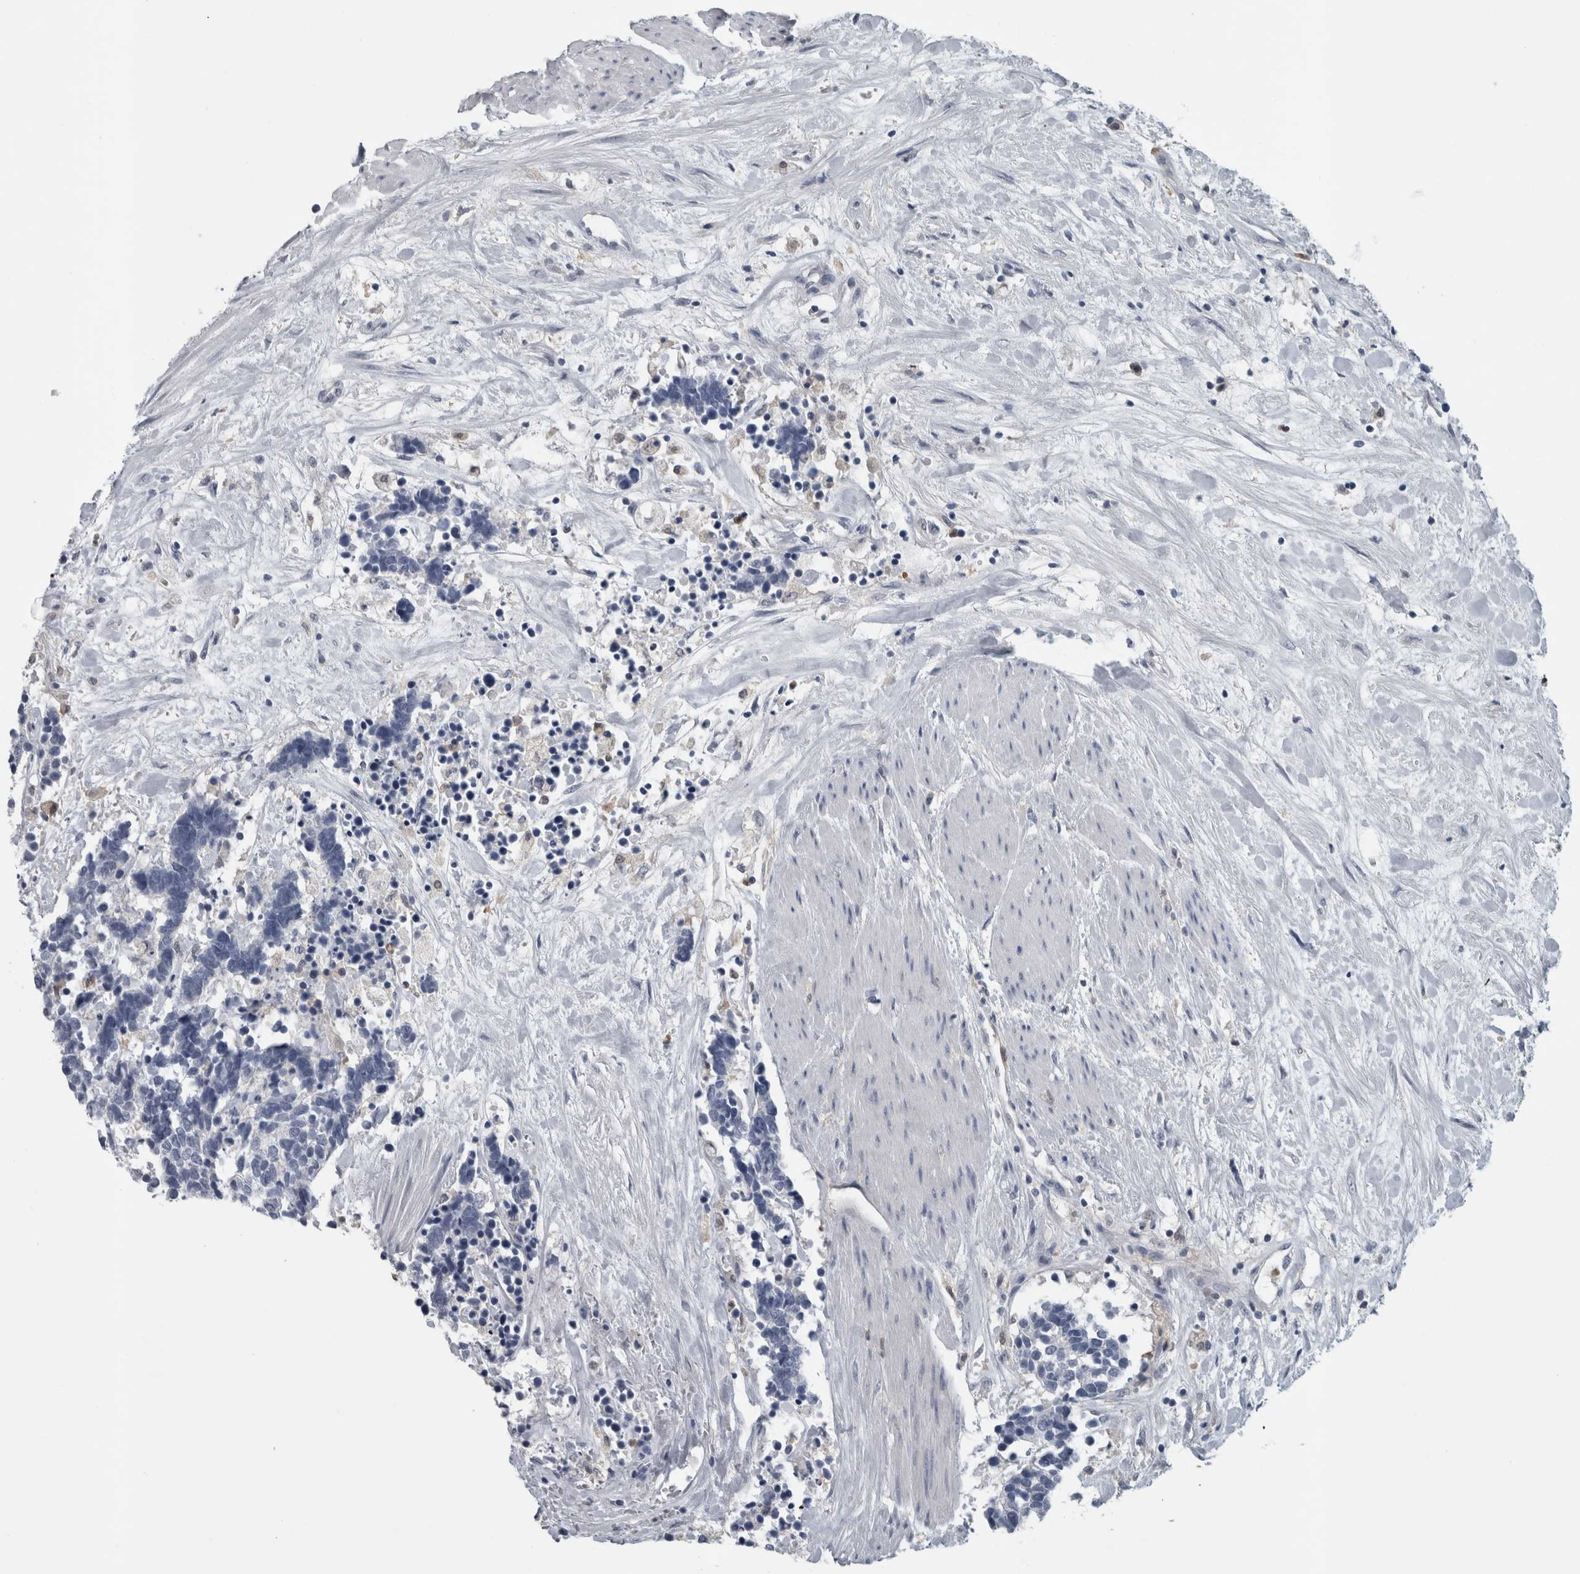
{"staining": {"intensity": "negative", "quantity": "none", "location": "none"}, "tissue": "carcinoid", "cell_type": "Tumor cells", "image_type": "cancer", "snomed": [{"axis": "morphology", "description": "Carcinoma, NOS"}, {"axis": "morphology", "description": "Carcinoid, malignant, NOS"}, {"axis": "topography", "description": "Urinary bladder"}], "caption": "This is an immunohistochemistry (IHC) photomicrograph of carcinoid. There is no expression in tumor cells.", "gene": "NAPRT", "patient": {"sex": "male", "age": 57}}